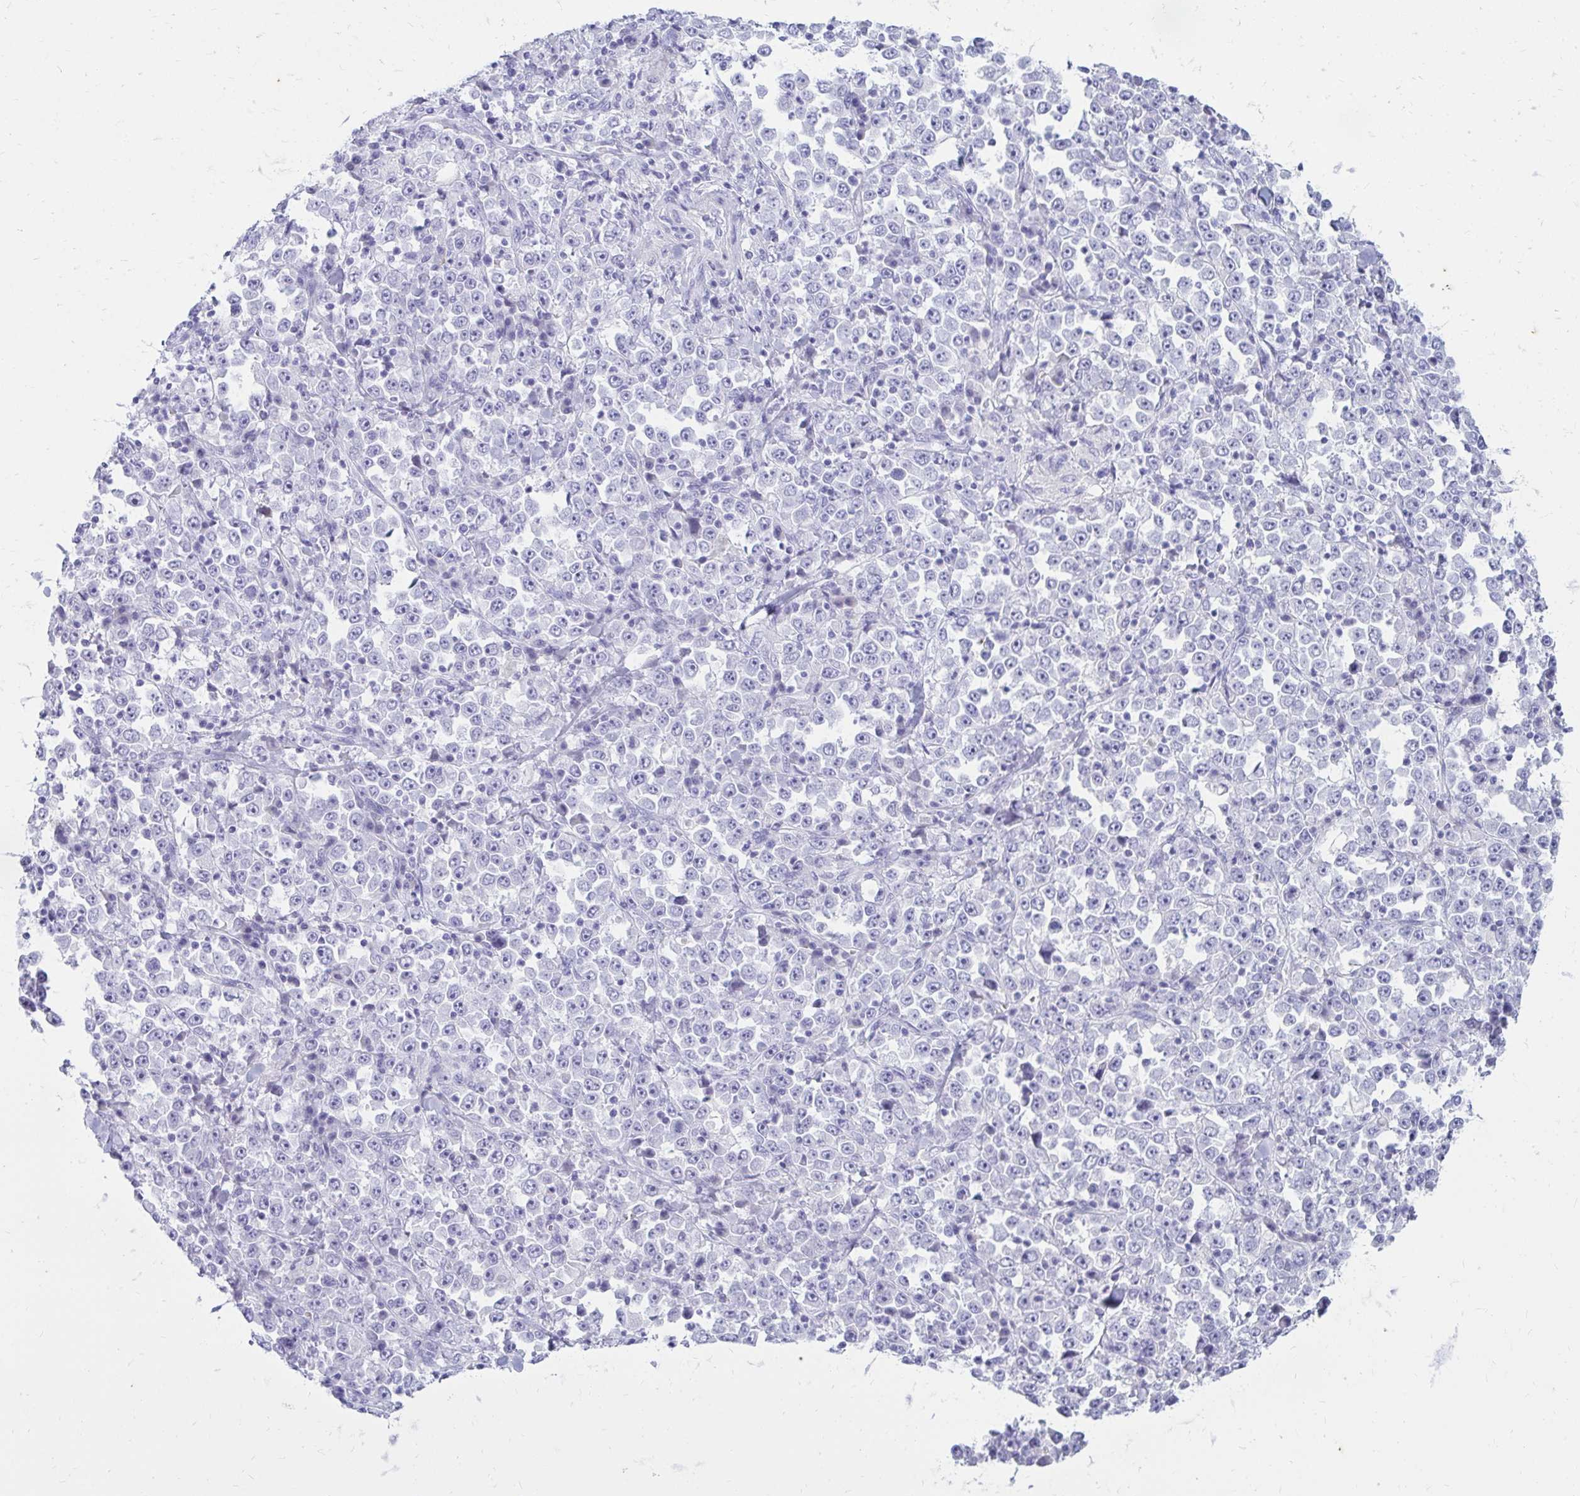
{"staining": {"intensity": "negative", "quantity": "none", "location": "none"}, "tissue": "stomach cancer", "cell_type": "Tumor cells", "image_type": "cancer", "snomed": [{"axis": "morphology", "description": "Normal tissue, NOS"}, {"axis": "morphology", "description": "Adenocarcinoma, NOS"}, {"axis": "topography", "description": "Stomach, upper"}, {"axis": "topography", "description": "Stomach"}], "caption": "DAB (3,3'-diaminobenzidine) immunohistochemical staining of stomach adenocarcinoma shows no significant expression in tumor cells.", "gene": "NANOGNB", "patient": {"sex": "male", "age": 59}}